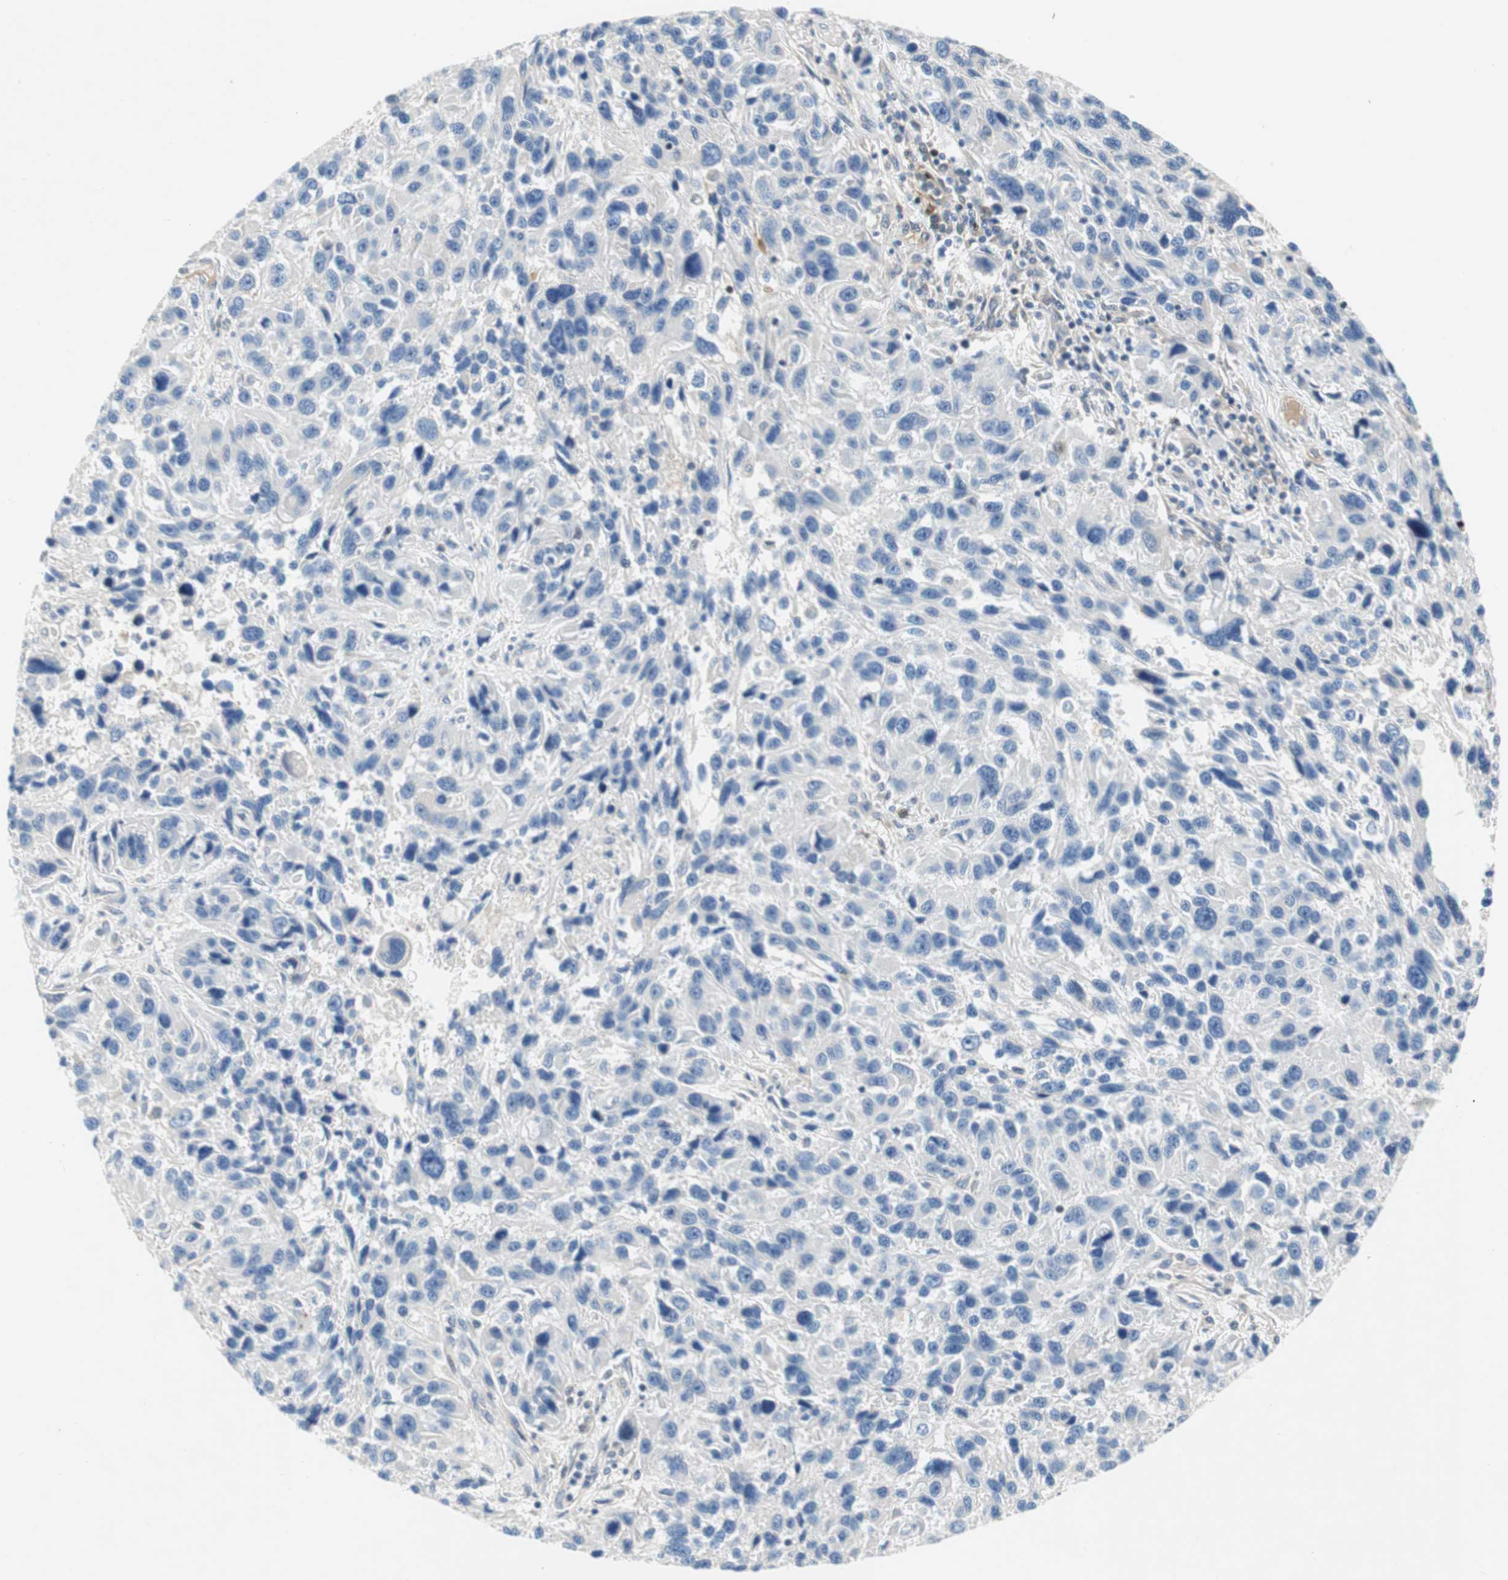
{"staining": {"intensity": "negative", "quantity": "none", "location": "none"}, "tissue": "melanoma", "cell_type": "Tumor cells", "image_type": "cancer", "snomed": [{"axis": "morphology", "description": "Malignant melanoma, NOS"}, {"axis": "topography", "description": "Skin"}], "caption": "High power microscopy histopathology image of an IHC micrograph of malignant melanoma, revealing no significant staining in tumor cells.", "gene": "RELB", "patient": {"sex": "male", "age": 53}}